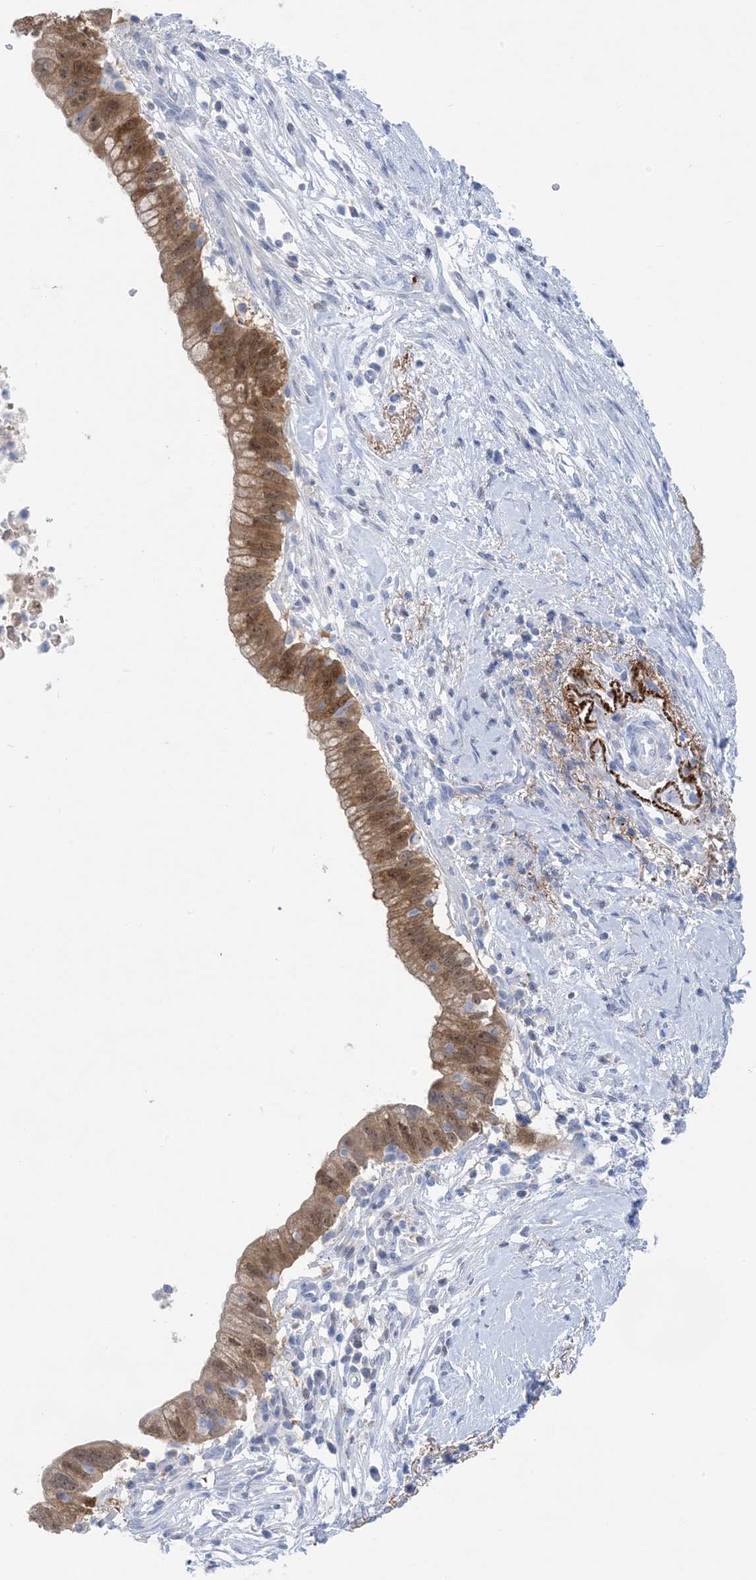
{"staining": {"intensity": "moderate", "quantity": ">75%", "location": "cytoplasmic/membranous,nuclear"}, "tissue": "pancreatic cancer", "cell_type": "Tumor cells", "image_type": "cancer", "snomed": [{"axis": "morphology", "description": "Adenocarcinoma, NOS"}, {"axis": "topography", "description": "Pancreas"}], "caption": "Moderate cytoplasmic/membranous and nuclear protein expression is present in approximately >75% of tumor cells in pancreatic cancer.", "gene": "SH3YL1", "patient": {"sex": "male", "age": 68}}